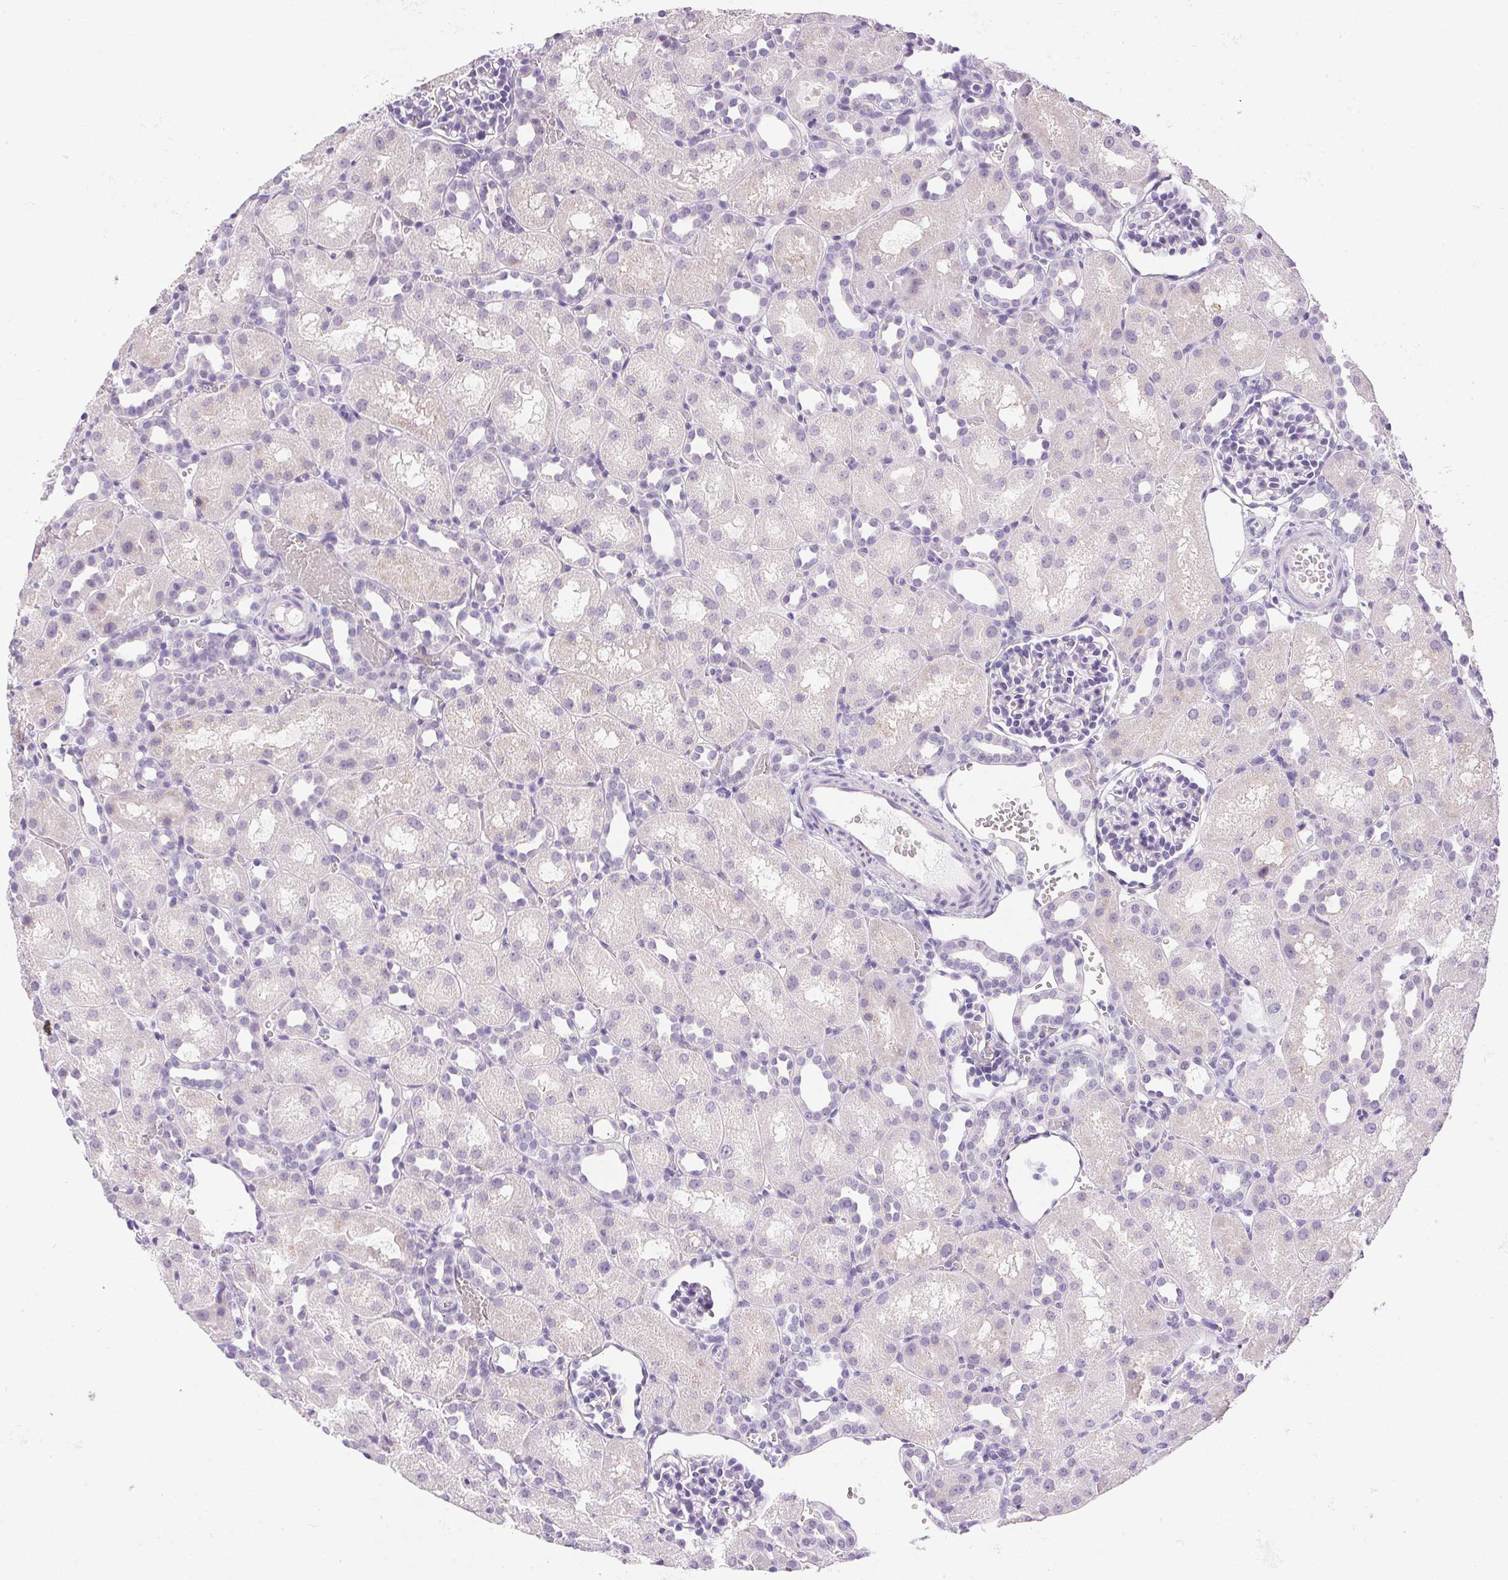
{"staining": {"intensity": "negative", "quantity": "none", "location": "none"}, "tissue": "kidney", "cell_type": "Cells in glomeruli", "image_type": "normal", "snomed": [{"axis": "morphology", "description": "Normal tissue, NOS"}, {"axis": "topography", "description": "Kidney"}], "caption": "High power microscopy photomicrograph of an IHC micrograph of normal kidney, revealing no significant positivity in cells in glomeruli.", "gene": "PRL", "patient": {"sex": "male", "age": 1}}